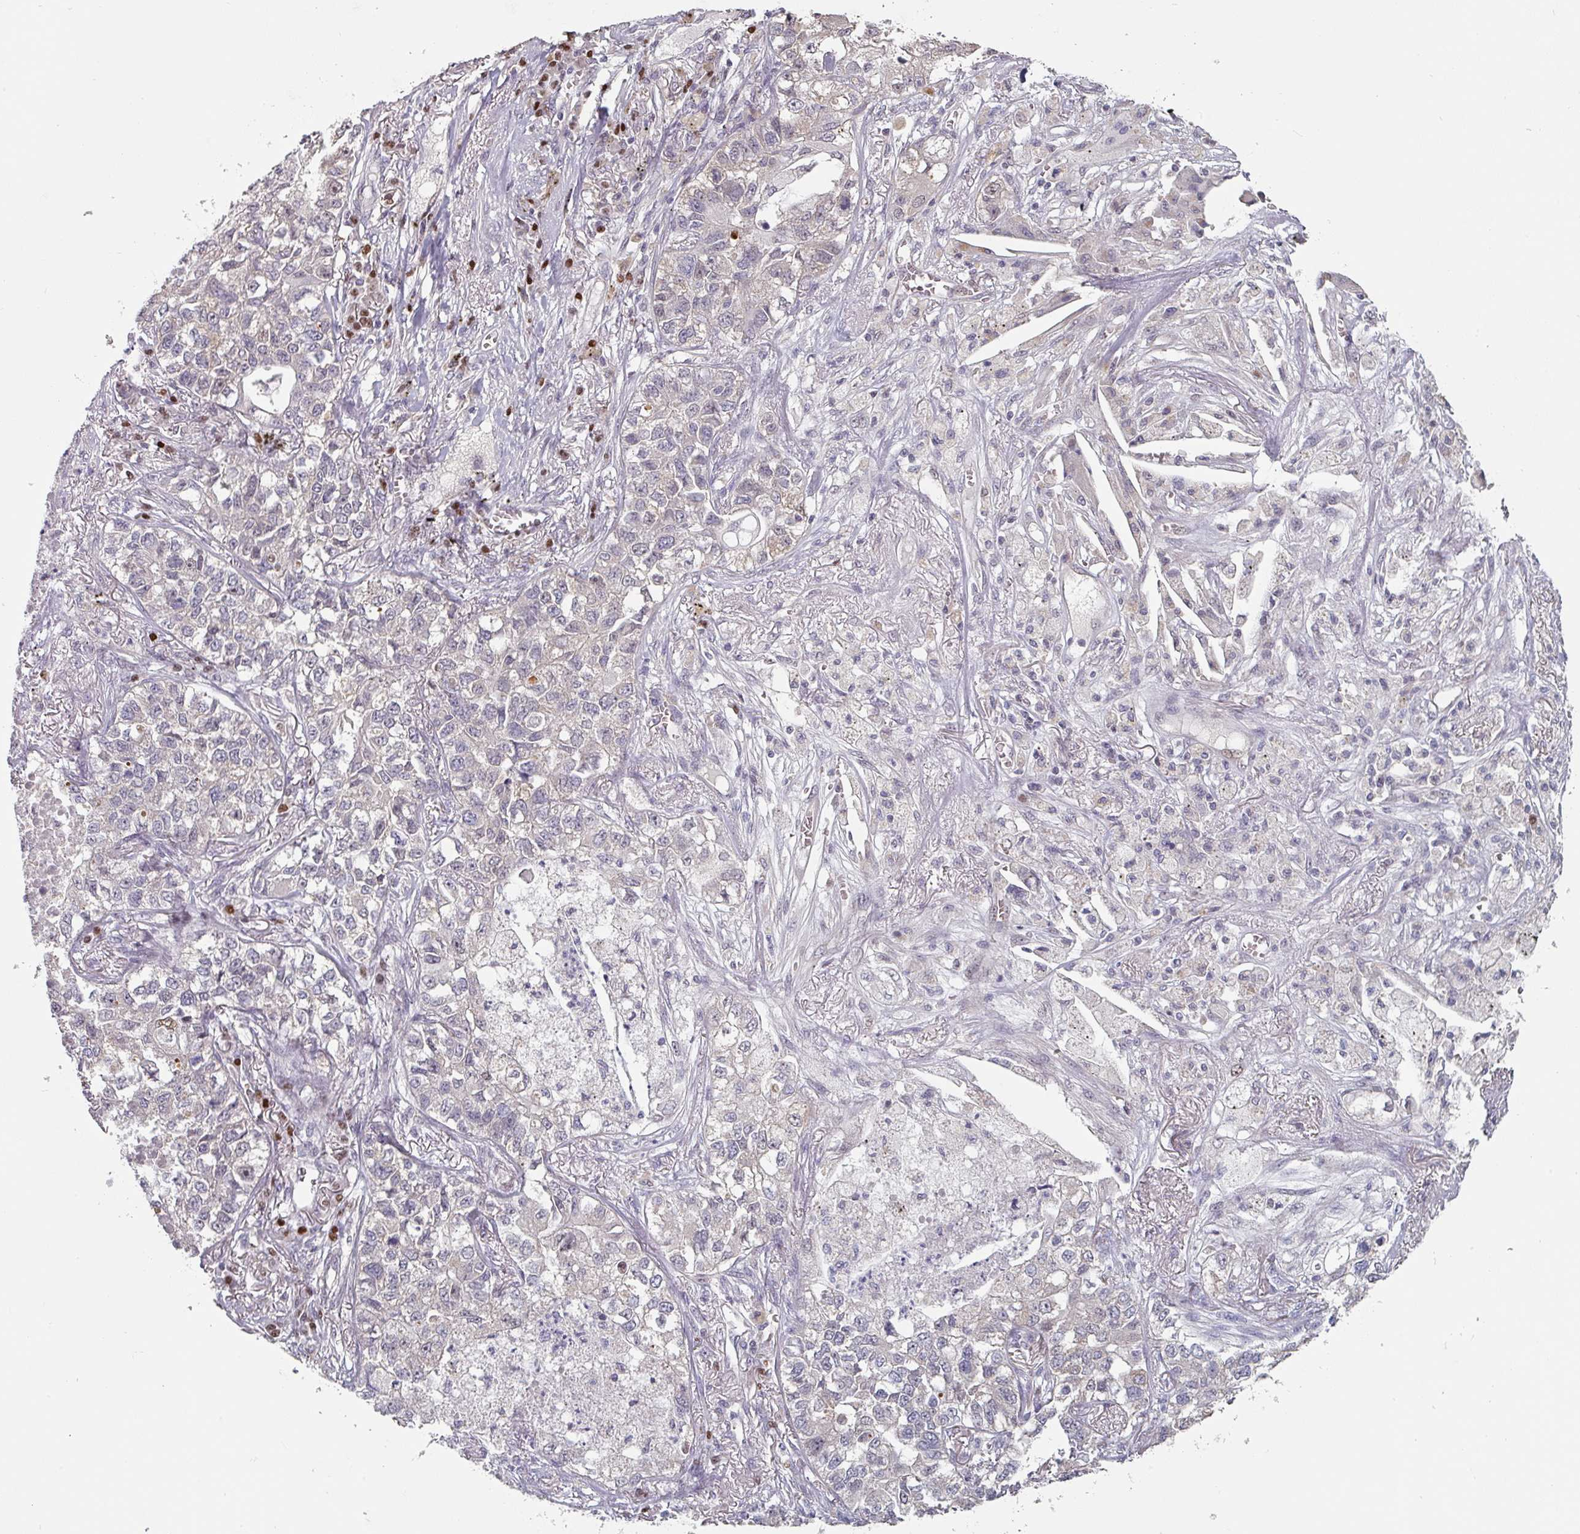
{"staining": {"intensity": "negative", "quantity": "none", "location": "none"}, "tissue": "lung cancer", "cell_type": "Tumor cells", "image_type": "cancer", "snomed": [{"axis": "morphology", "description": "Adenocarcinoma, NOS"}, {"axis": "topography", "description": "Lung"}], "caption": "This is an IHC histopathology image of adenocarcinoma (lung). There is no positivity in tumor cells.", "gene": "ZBTB6", "patient": {"sex": "male", "age": 49}}